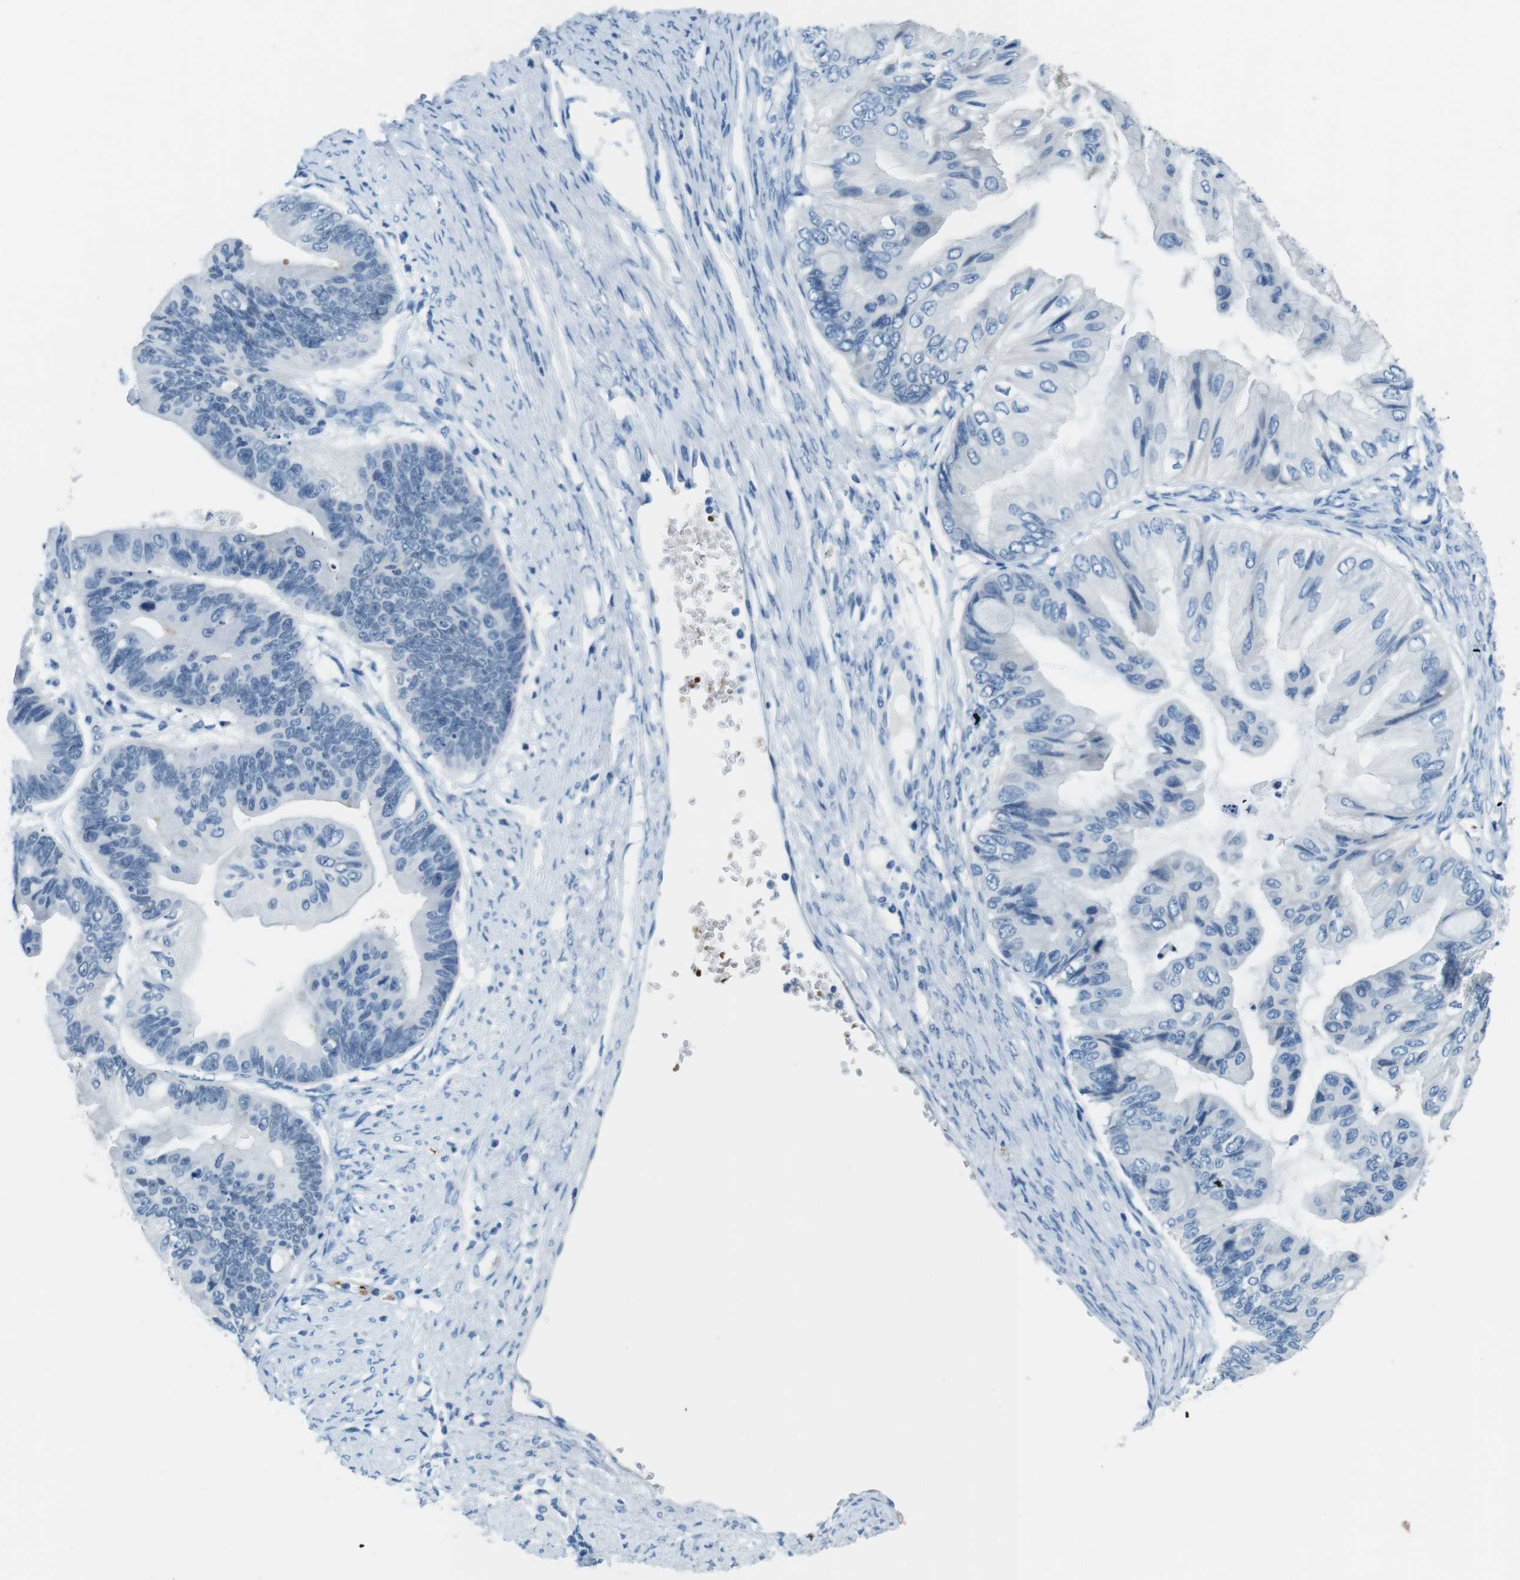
{"staining": {"intensity": "weak", "quantity": "<25%", "location": "cytoplasmic/membranous"}, "tissue": "ovarian cancer", "cell_type": "Tumor cells", "image_type": "cancer", "snomed": [{"axis": "morphology", "description": "Cystadenocarcinoma, mucinous, NOS"}, {"axis": "topography", "description": "Ovary"}], "caption": "Mucinous cystadenocarcinoma (ovarian) stained for a protein using IHC exhibits no positivity tumor cells.", "gene": "TFAP2C", "patient": {"sex": "female", "age": 61}}